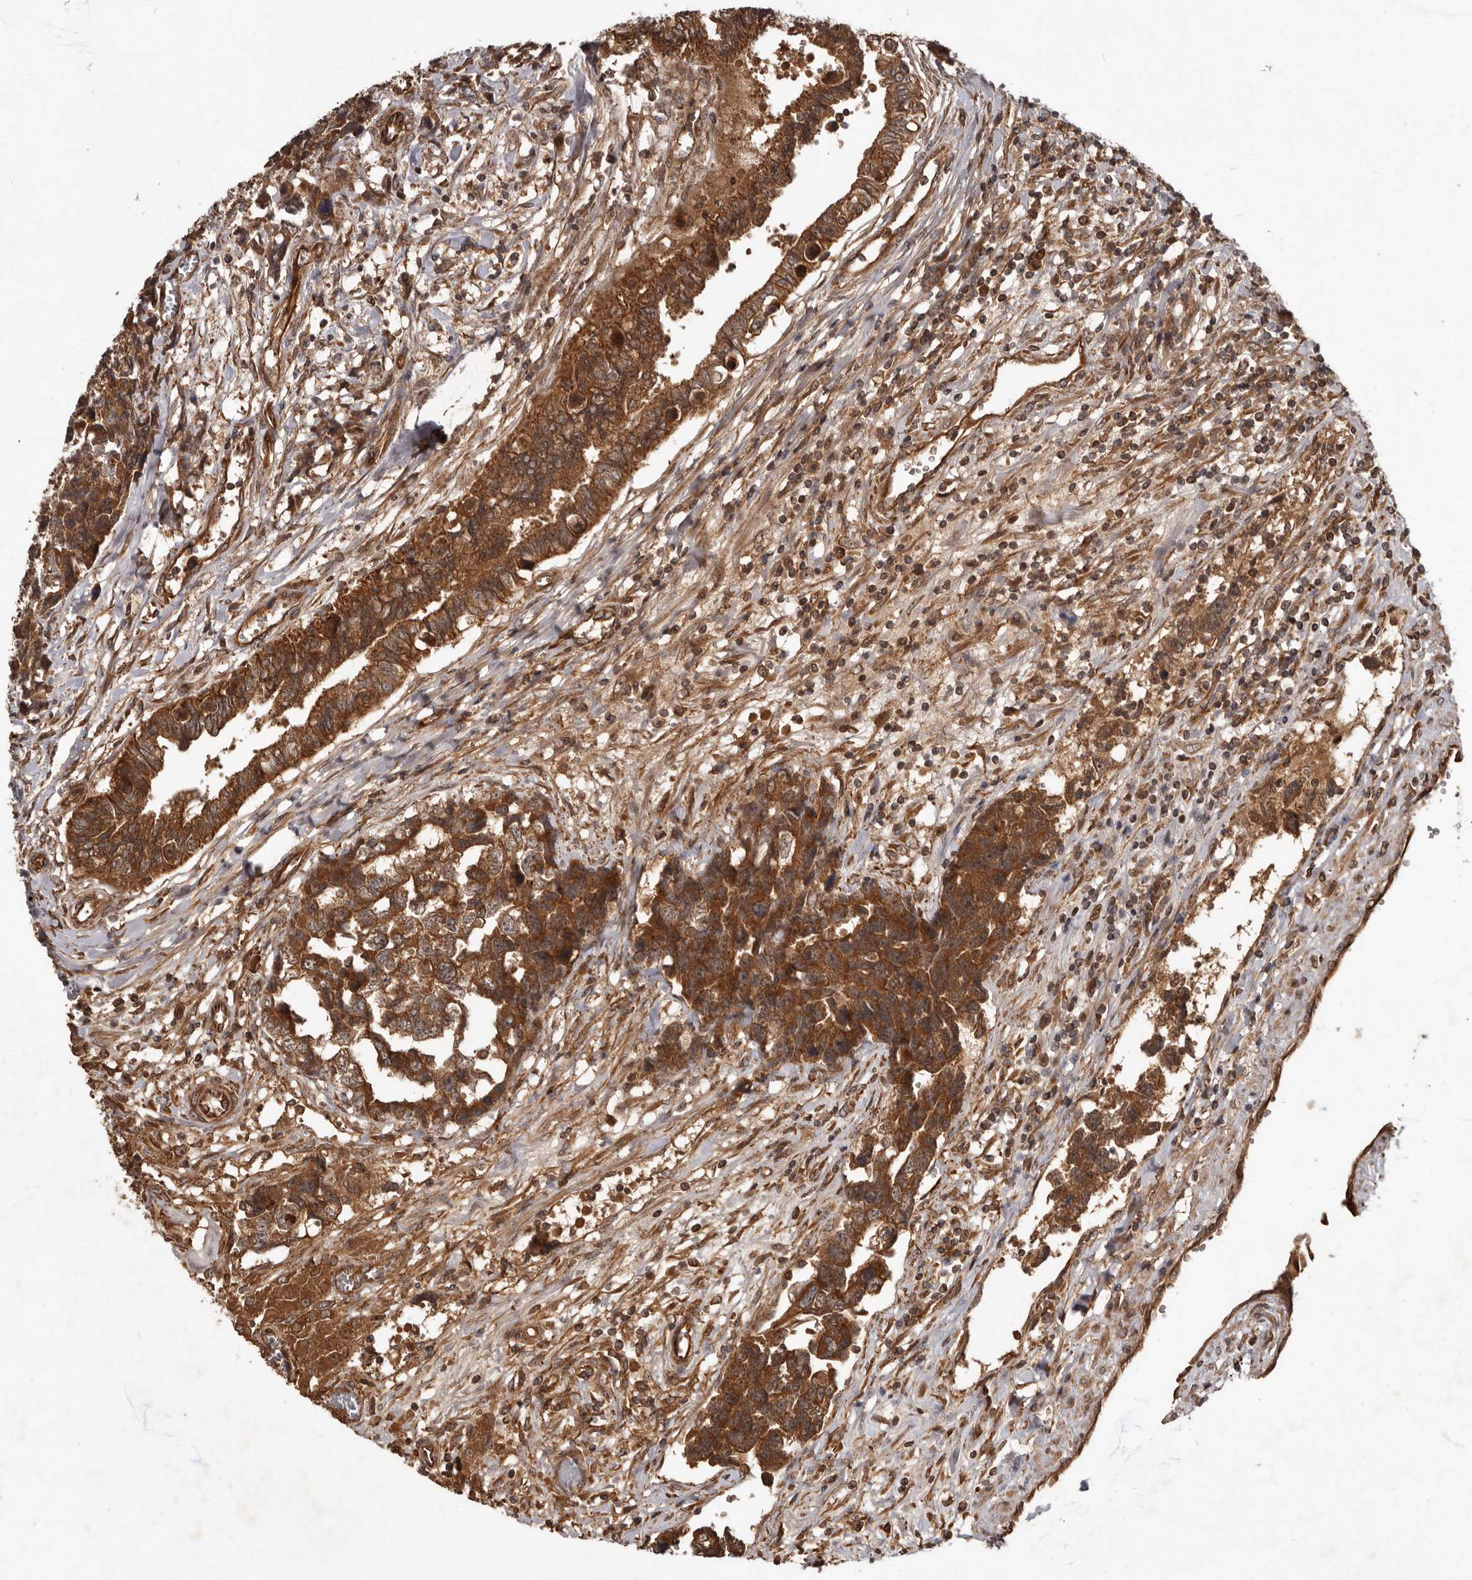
{"staining": {"intensity": "strong", "quantity": ">75%", "location": "cytoplasmic/membranous"}, "tissue": "testis cancer", "cell_type": "Tumor cells", "image_type": "cancer", "snomed": [{"axis": "morphology", "description": "Carcinoma, Embryonal, NOS"}, {"axis": "topography", "description": "Testis"}], "caption": "Immunohistochemical staining of testis cancer (embryonal carcinoma) displays high levels of strong cytoplasmic/membranous protein expression in approximately >75% of tumor cells.", "gene": "STK36", "patient": {"sex": "male", "age": 31}}